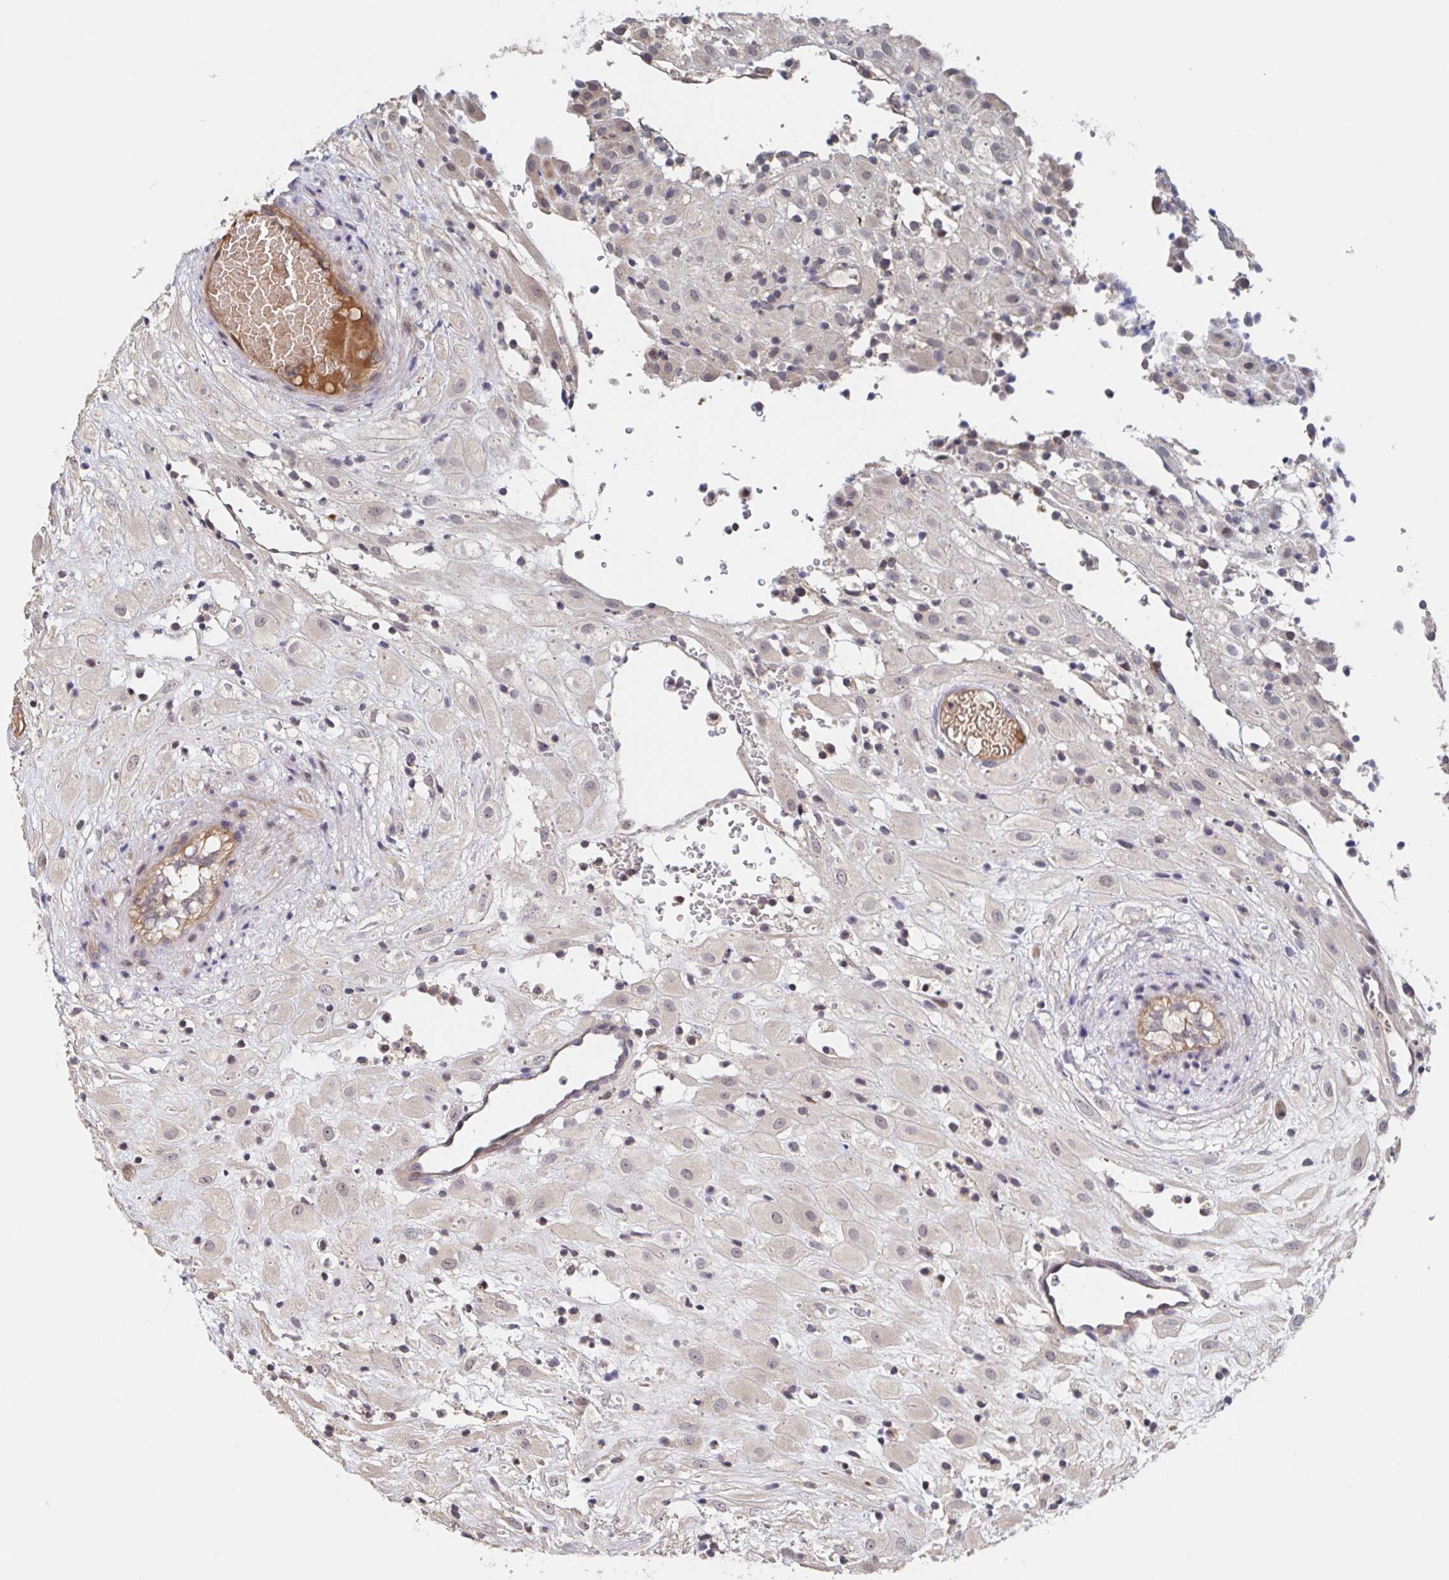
{"staining": {"intensity": "negative", "quantity": "none", "location": "none"}, "tissue": "placenta", "cell_type": "Decidual cells", "image_type": "normal", "snomed": [{"axis": "morphology", "description": "Normal tissue, NOS"}, {"axis": "topography", "description": "Placenta"}], "caption": "This is an immunohistochemistry micrograph of unremarkable placenta. There is no staining in decidual cells.", "gene": "DHRS12", "patient": {"sex": "female", "age": 24}}